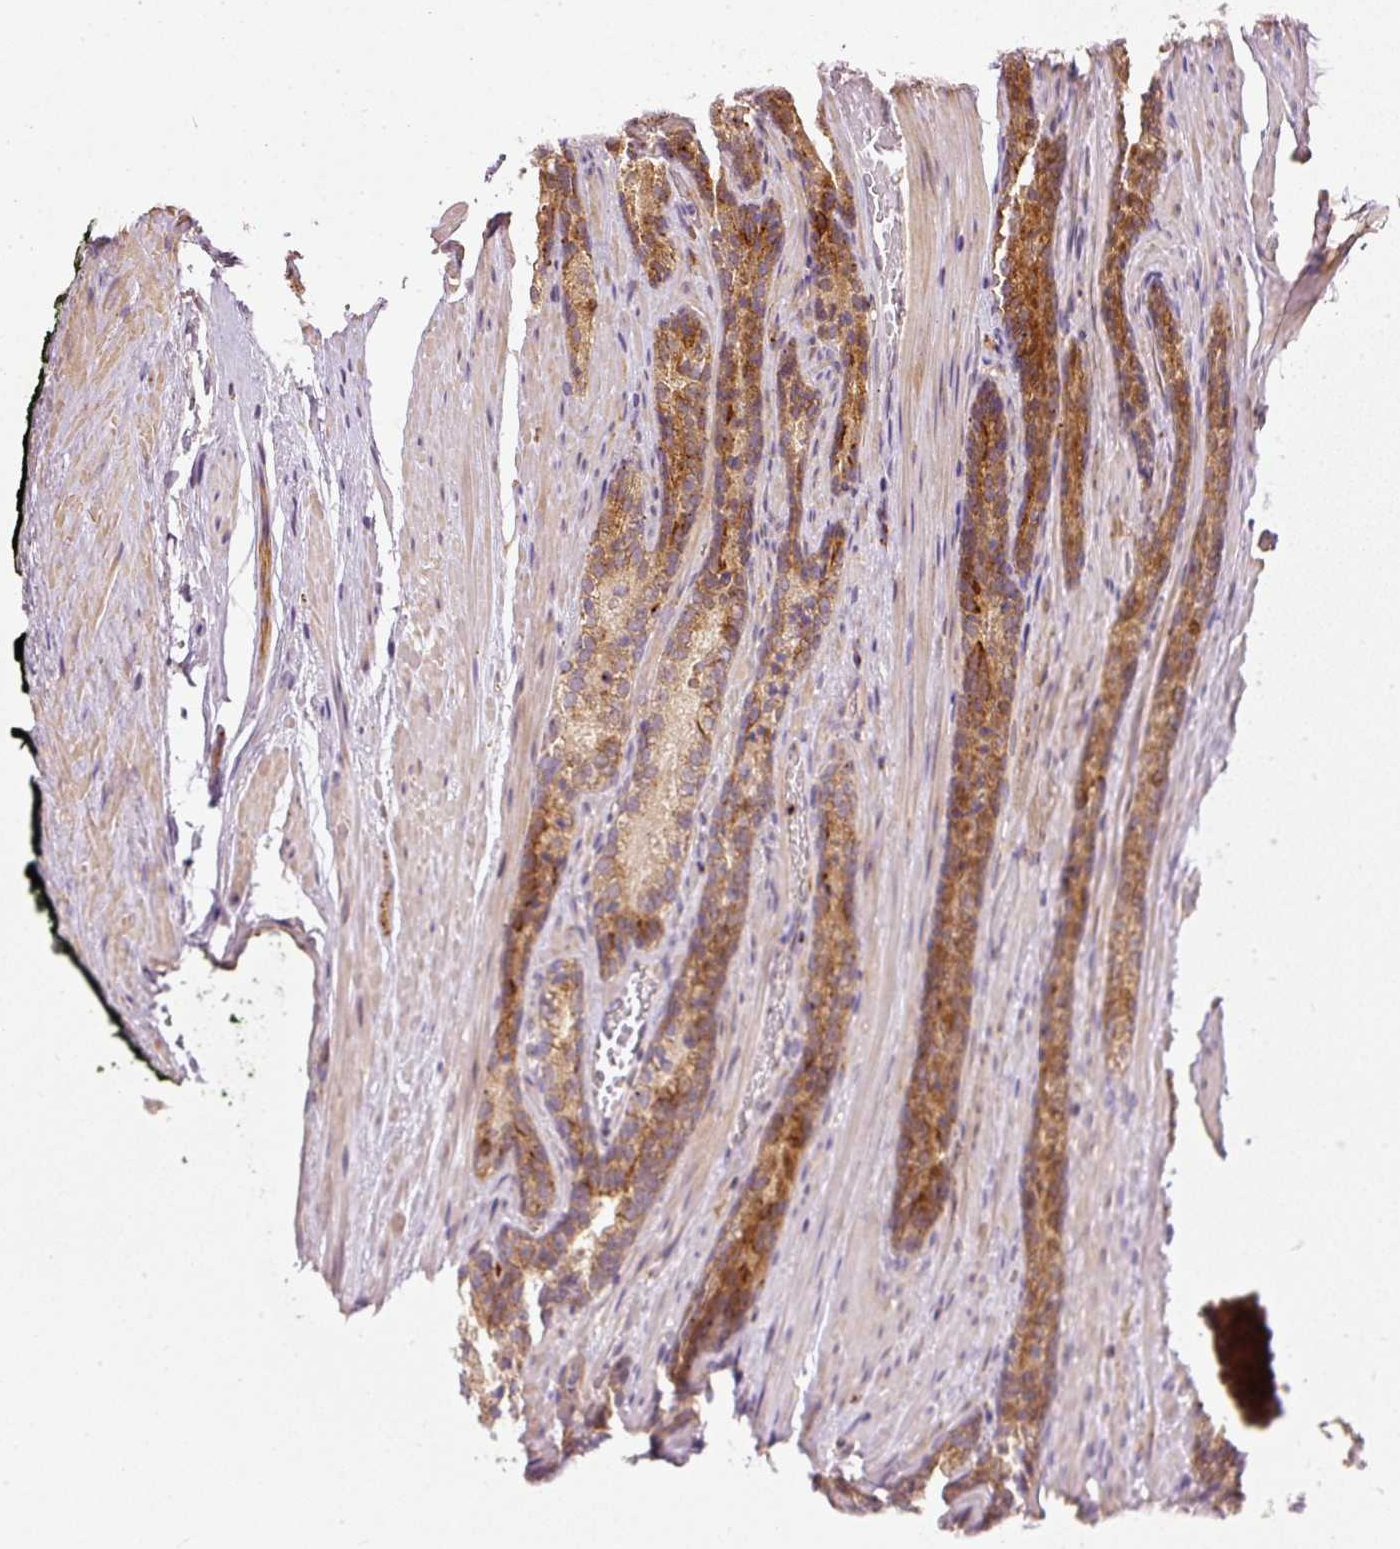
{"staining": {"intensity": "strong", "quantity": ">75%", "location": "cytoplasmic/membranous"}, "tissue": "prostate cancer", "cell_type": "Tumor cells", "image_type": "cancer", "snomed": [{"axis": "morphology", "description": "Adenocarcinoma, Low grade"}, {"axis": "topography", "description": "Prostate"}], "caption": "A micrograph of prostate cancer (adenocarcinoma (low-grade)) stained for a protein reveals strong cytoplasmic/membranous brown staining in tumor cells. (Brightfield microscopy of DAB IHC at high magnification).", "gene": "MTHFD1L", "patient": {"sex": "male", "age": 58}}